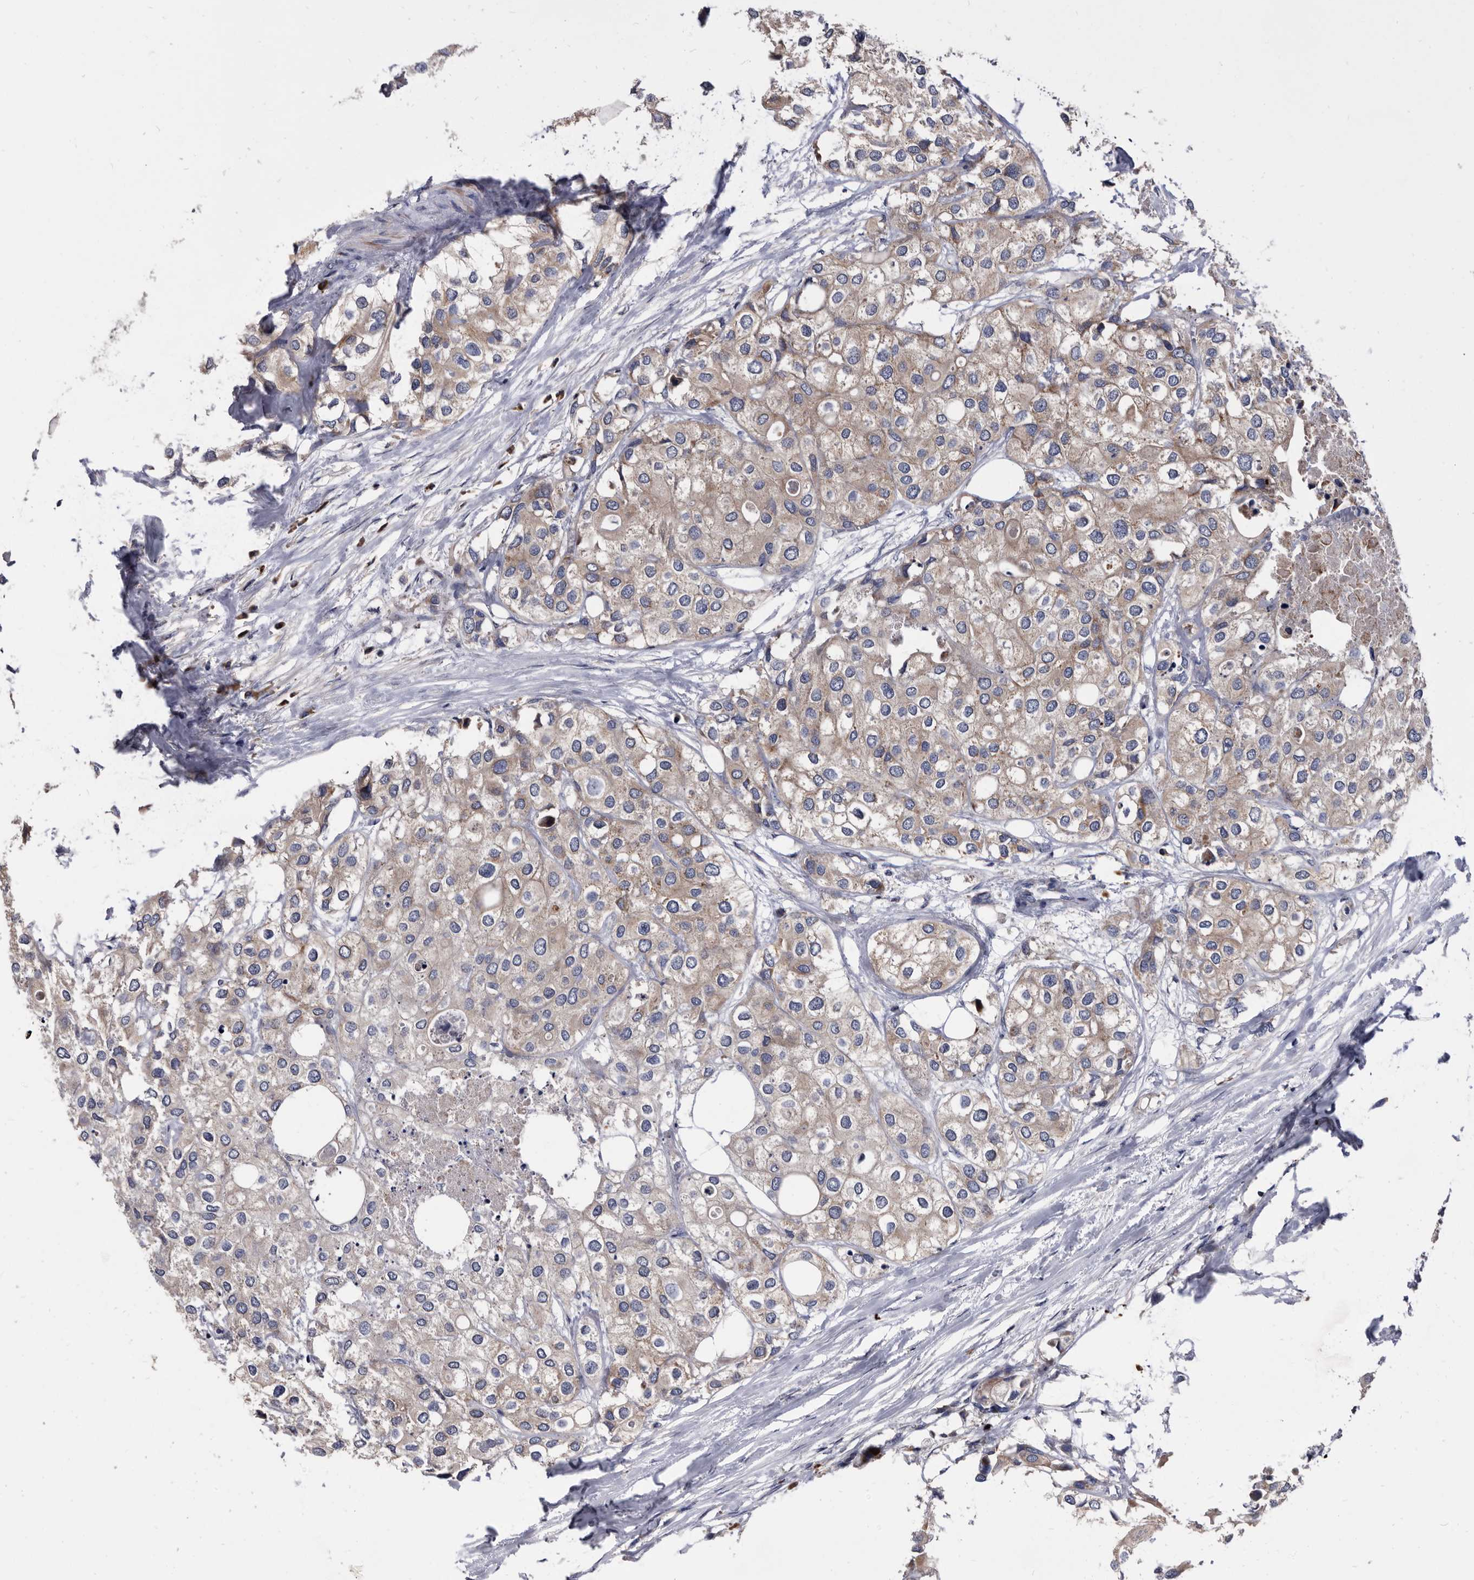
{"staining": {"intensity": "weak", "quantity": ">75%", "location": "cytoplasmic/membranous"}, "tissue": "urothelial cancer", "cell_type": "Tumor cells", "image_type": "cancer", "snomed": [{"axis": "morphology", "description": "Urothelial carcinoma, High grade"}, {"axis": "topography", "description": "Urinary bladder"}], "caption": "Immunohistochemical staining of human urothelial carcinoma (high-grade) reveals weak cytoplasmic/membranous protein expression in about >75% of tumor cells. The staining was performed using DAB (3,3'-diaminobenzidine), with brown indicating positive protein expression. Nuclei are stained blue with hematoxylin.", "gene": "DTNBP1", "patient": {"sex": "male", "age": 64}}